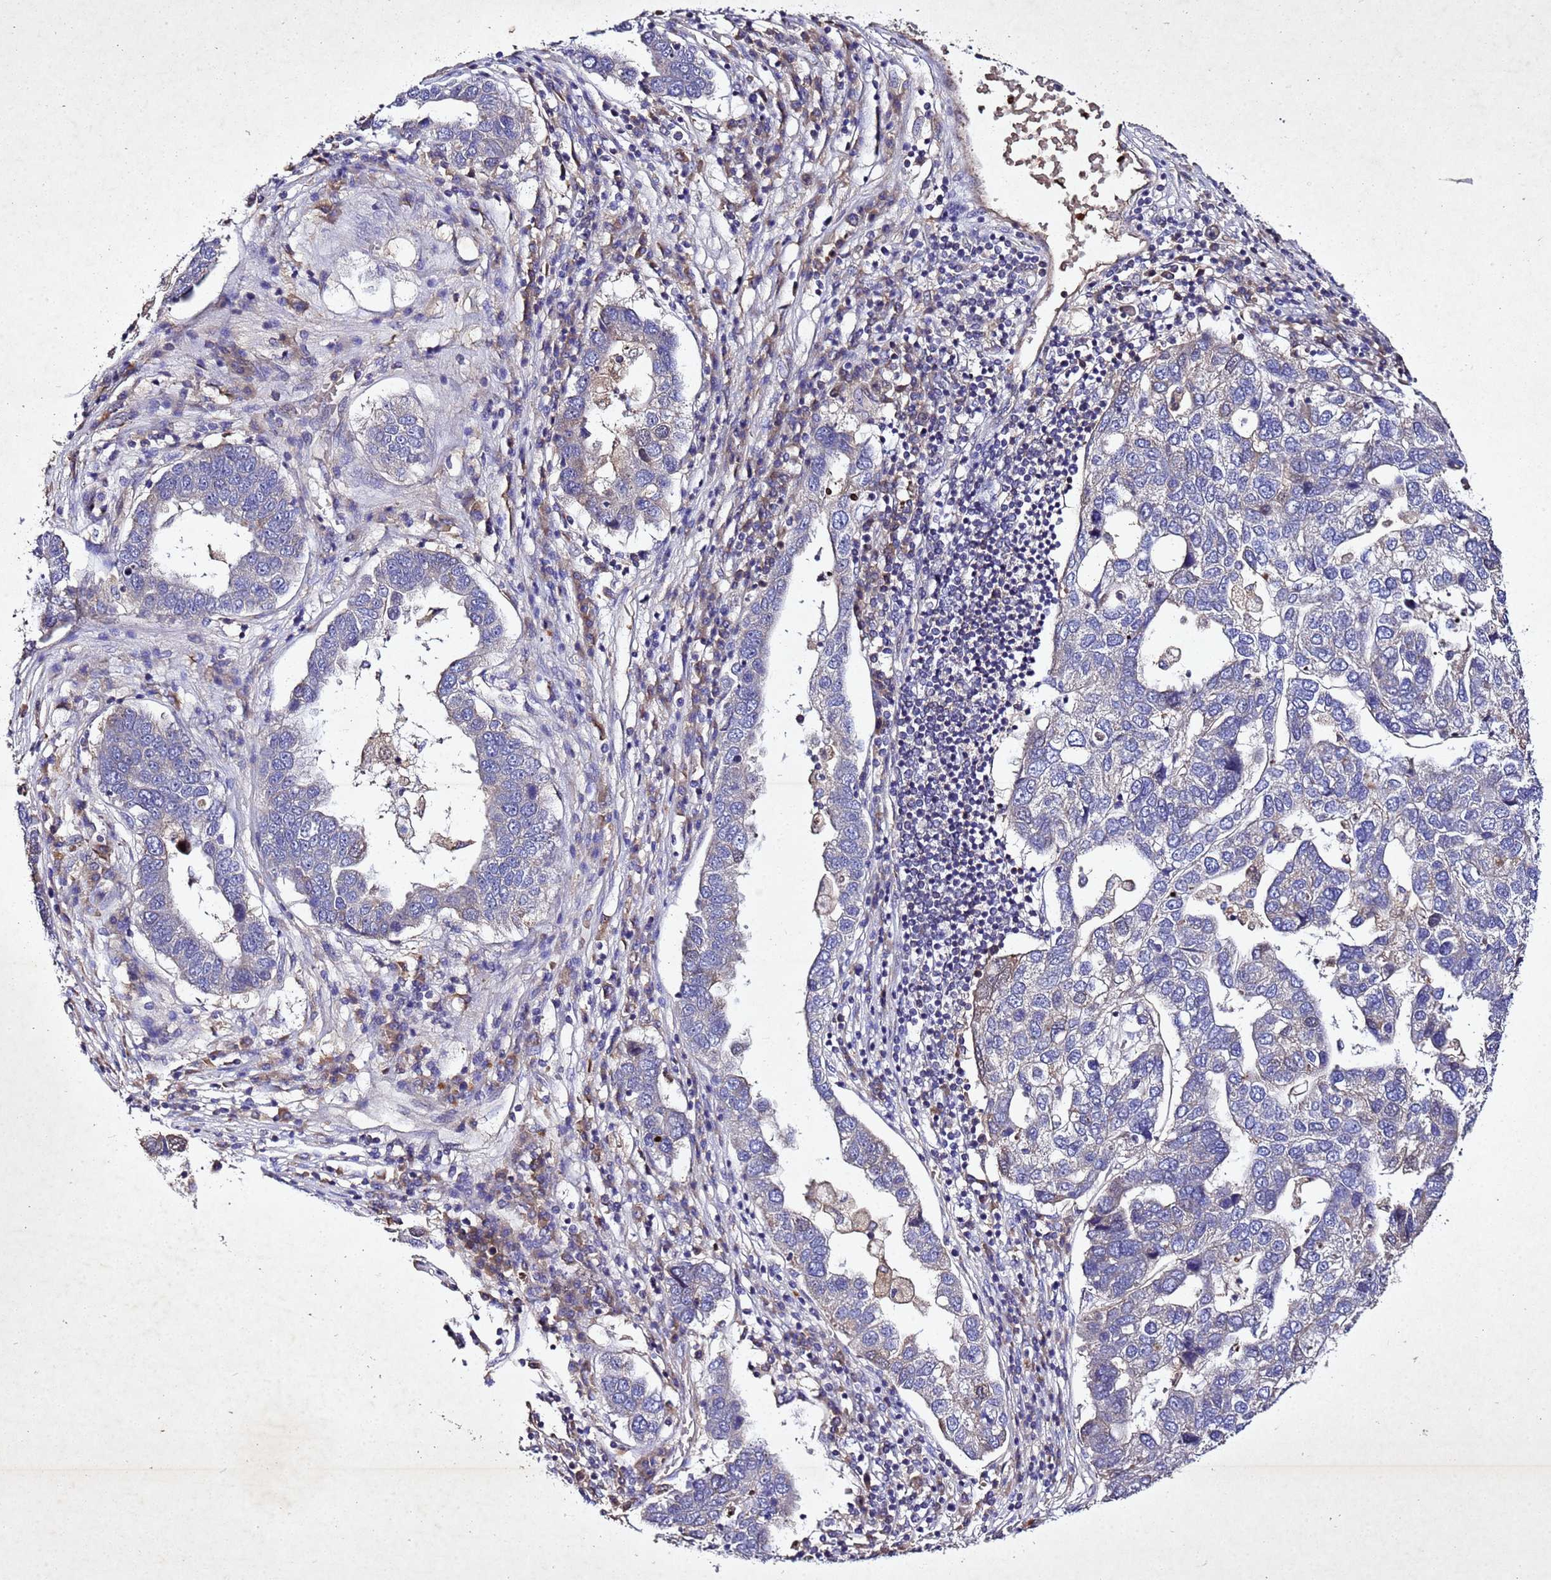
{"staining": {"intensity": "negative", "quantity": "none", "location": "none"}, "tissue": "pancreatic cancer", "cell_type": "Tumor cells", "image_type": "cancer", "snomed": [{"axis": "morphology", "description": "Adenocarcinoma, NOS"}, {"axis": "topography", "description": "Pancreas"}], "caption": "This is an immunohistochemistry histopathology image of human pancreatic cancer (adenocarcinoma). There is no expression in tumor cells.", "gene": "SV2B", "patient": {"sex": "female", "age": 61}}